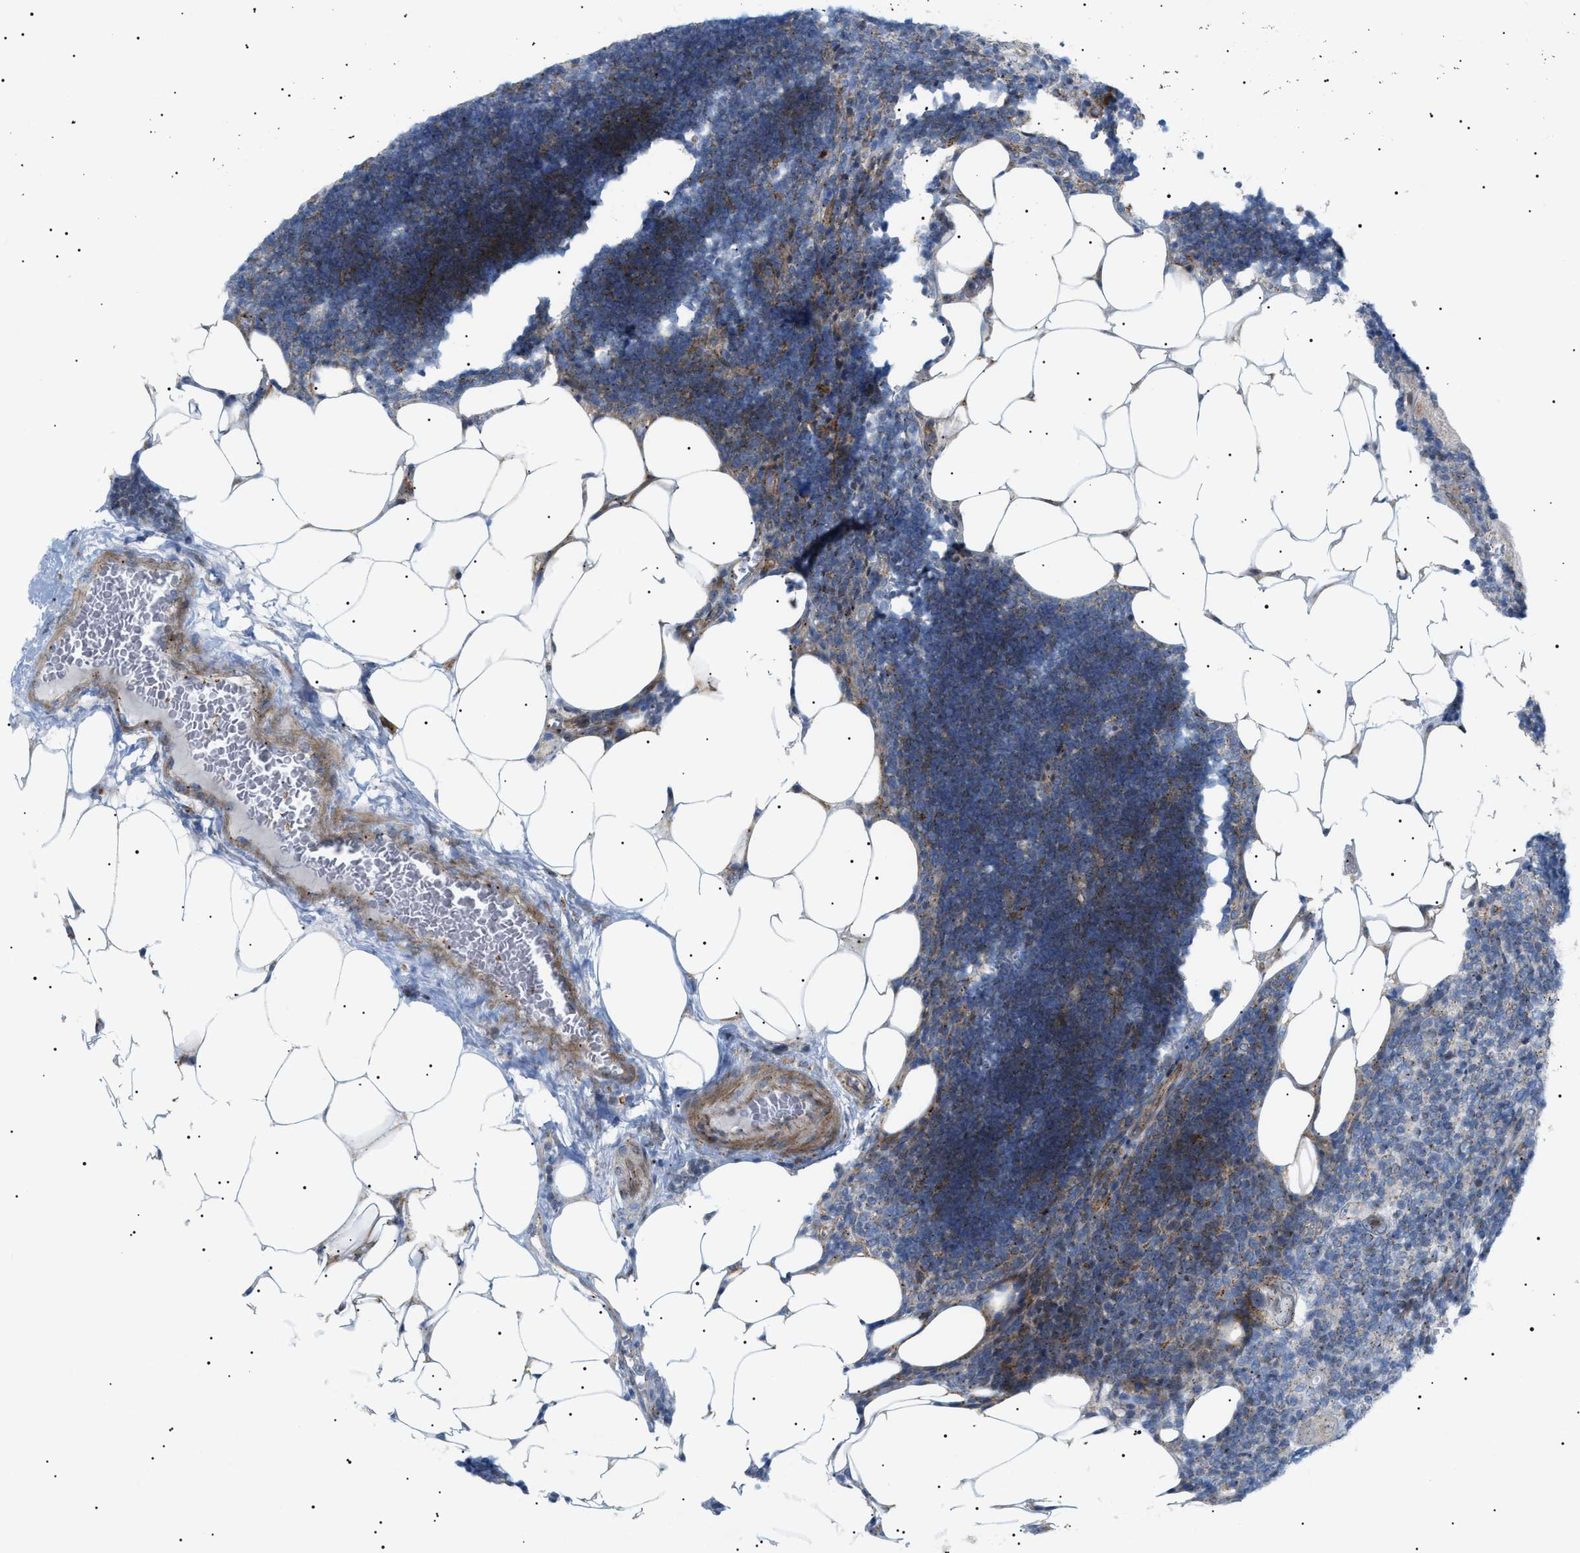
{"staining": {"intensity": "weak", "quantity": "<25%", "location": "cytoplasmic/membranous"}, "tissue": "lymph node", "cell_type": "Germinal center cells", "image_type": "normal", "snomed": [{"axis": "morphology", "description": "Normal tissue, NOS"}, {"axis": "topography", "description": "Lymph node"}], "caption": "Immunohistochemical staining of unremarkable human lymph node demonstrates no significant positivity in germinal center cells. (Brightfield microscopy of DAB immunohistochemistry at high magnification).", "gene": "SFXN5", "patient": {"sex": "male", "age": 33}}